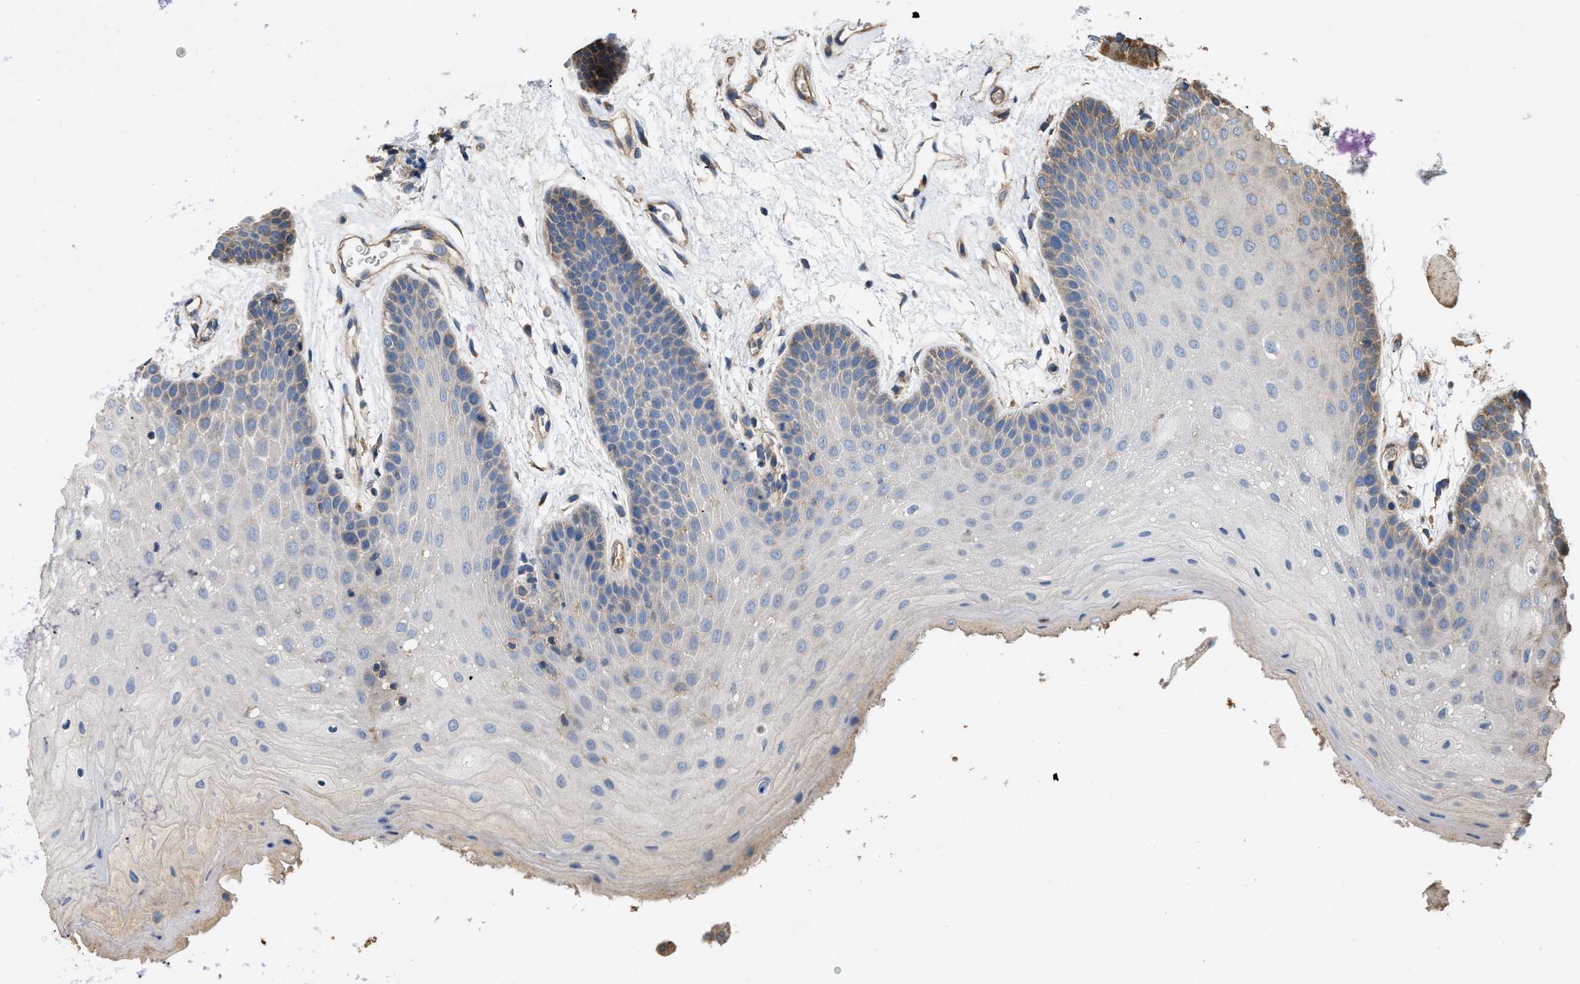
{"staining": {"intensity": "weak", "quantity": "25%-75%", "location": "cytoplasmic/membranous"}, "tissue": "oral mucosa", "cell_type": "Squamous epithelial cells", "image_type": "normal", "snomed": [{"axis": "morphology", "description": "Normal tissue, NOS"}, {"axis": "morphology", "description": "Squamous cell carcinoma, NOS"}, {"axis": "topography", "description": "Oral tissue"}, {"axis": "topography", "description": "Head-Neck"}], "caption": "Immunohistochemical staining of unremarkable human oral mucosa demonstrates low levels of weak cytoplasmic/membranous expression in about 25%-75% of squamous epithelial cells. The staining was performed using DAB (3,3'-diaminobenzidine) to visualize the protein expression in brown, while the nuclei were stained in blue with hematoxylin (Magnification: 20x).", "gene": "GNB4", "patient": {"sex": "male", "age": 71}}